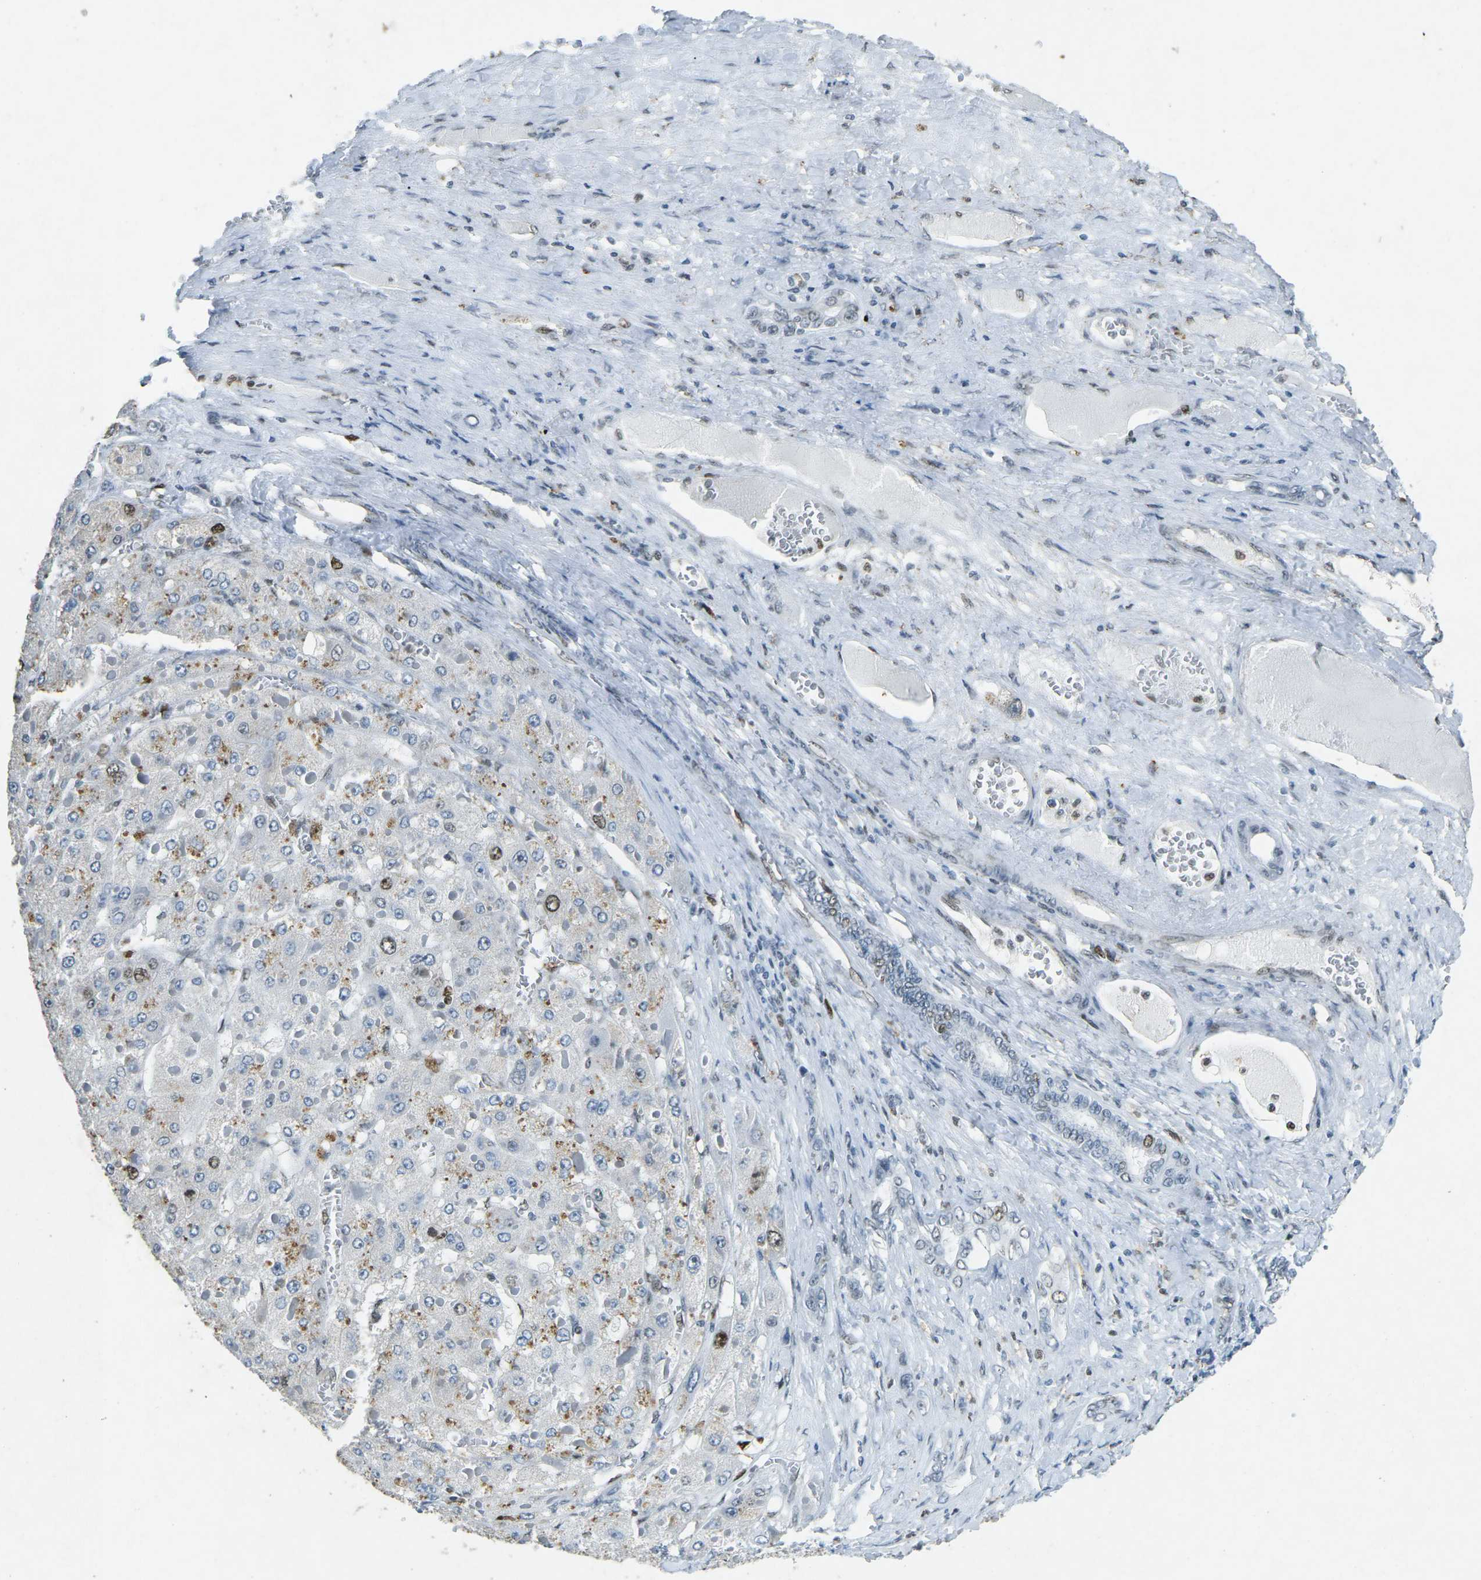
{"staining": {"intensity": "moderate", "quantity": "<25%", "location": "nuclear"}, "tissue": "liver cancer", "cell_type": "Tumor cells", "image_type": "cancer", "snomed": [{"axis": "morphology", "description": "Carcinoma, Hepatocellular, NOS"}, {"axis": "topography", "description": "Liver"}], "caption": "Approximately <25% of tumor cells in liver hepatocellular carcinoma reveal moderate nuclear protein expression as visualized by brown immunohistochemical staining.", "gene": "RB1", "patient": {"sex": "female", "age": 73}}